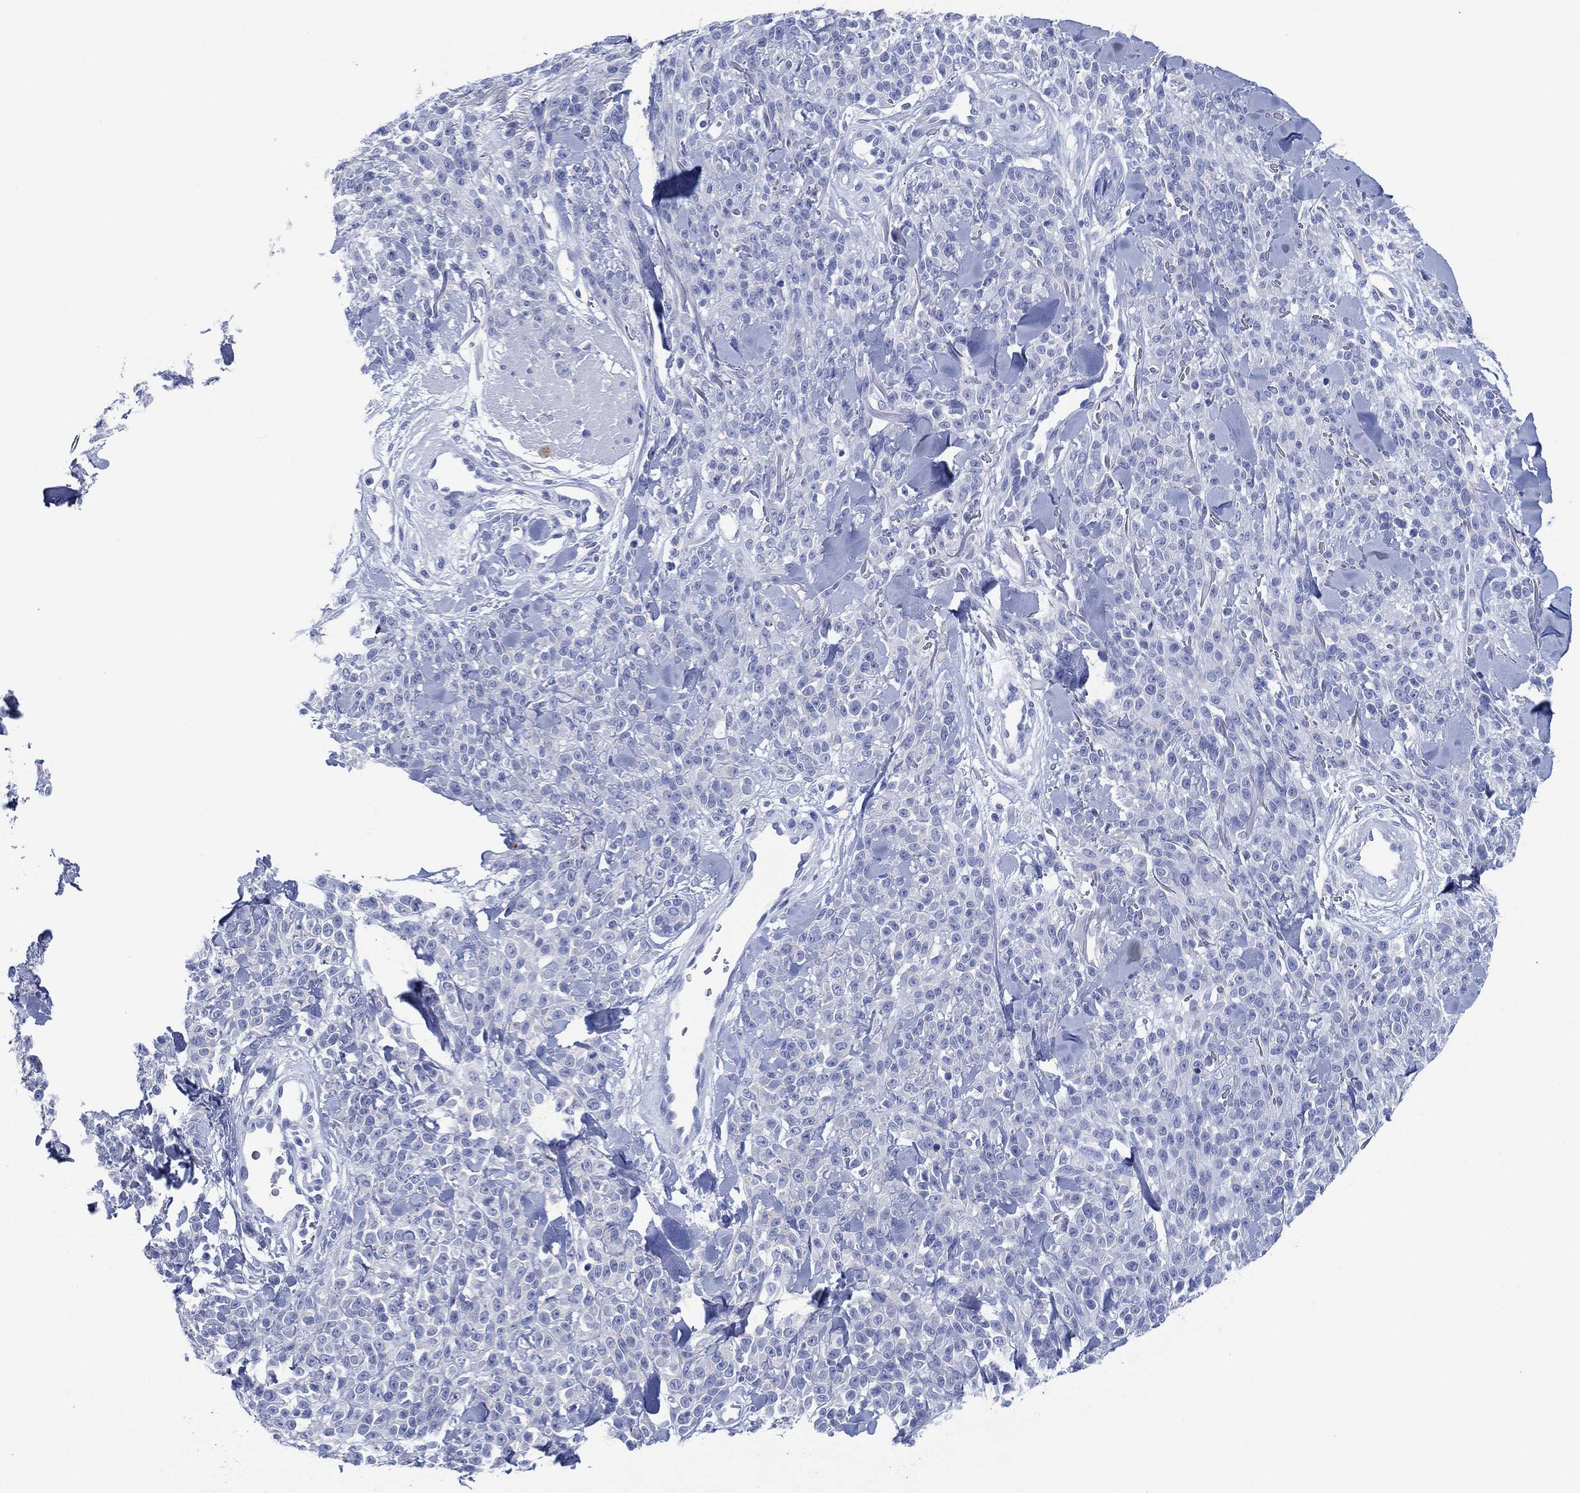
{"staining": {"intensity": "negative", "quantity": "none", "location": "none"}, "tissue": "melanoma", "cell_type": "Tumor cells", "image_type": "cancer", "snomed": [{"axis": "morphology", "description": "Malignant melanoma, NOS"}, {"axis": "topography", "description": "Skin"}, {"axis": "topography", "description": "Skin of trunk"}], "caption": "Tumor cells show no significant staining in melanoma.", "gene": "SLC9C2", "patient": {"sex": "male", "age": 74}}